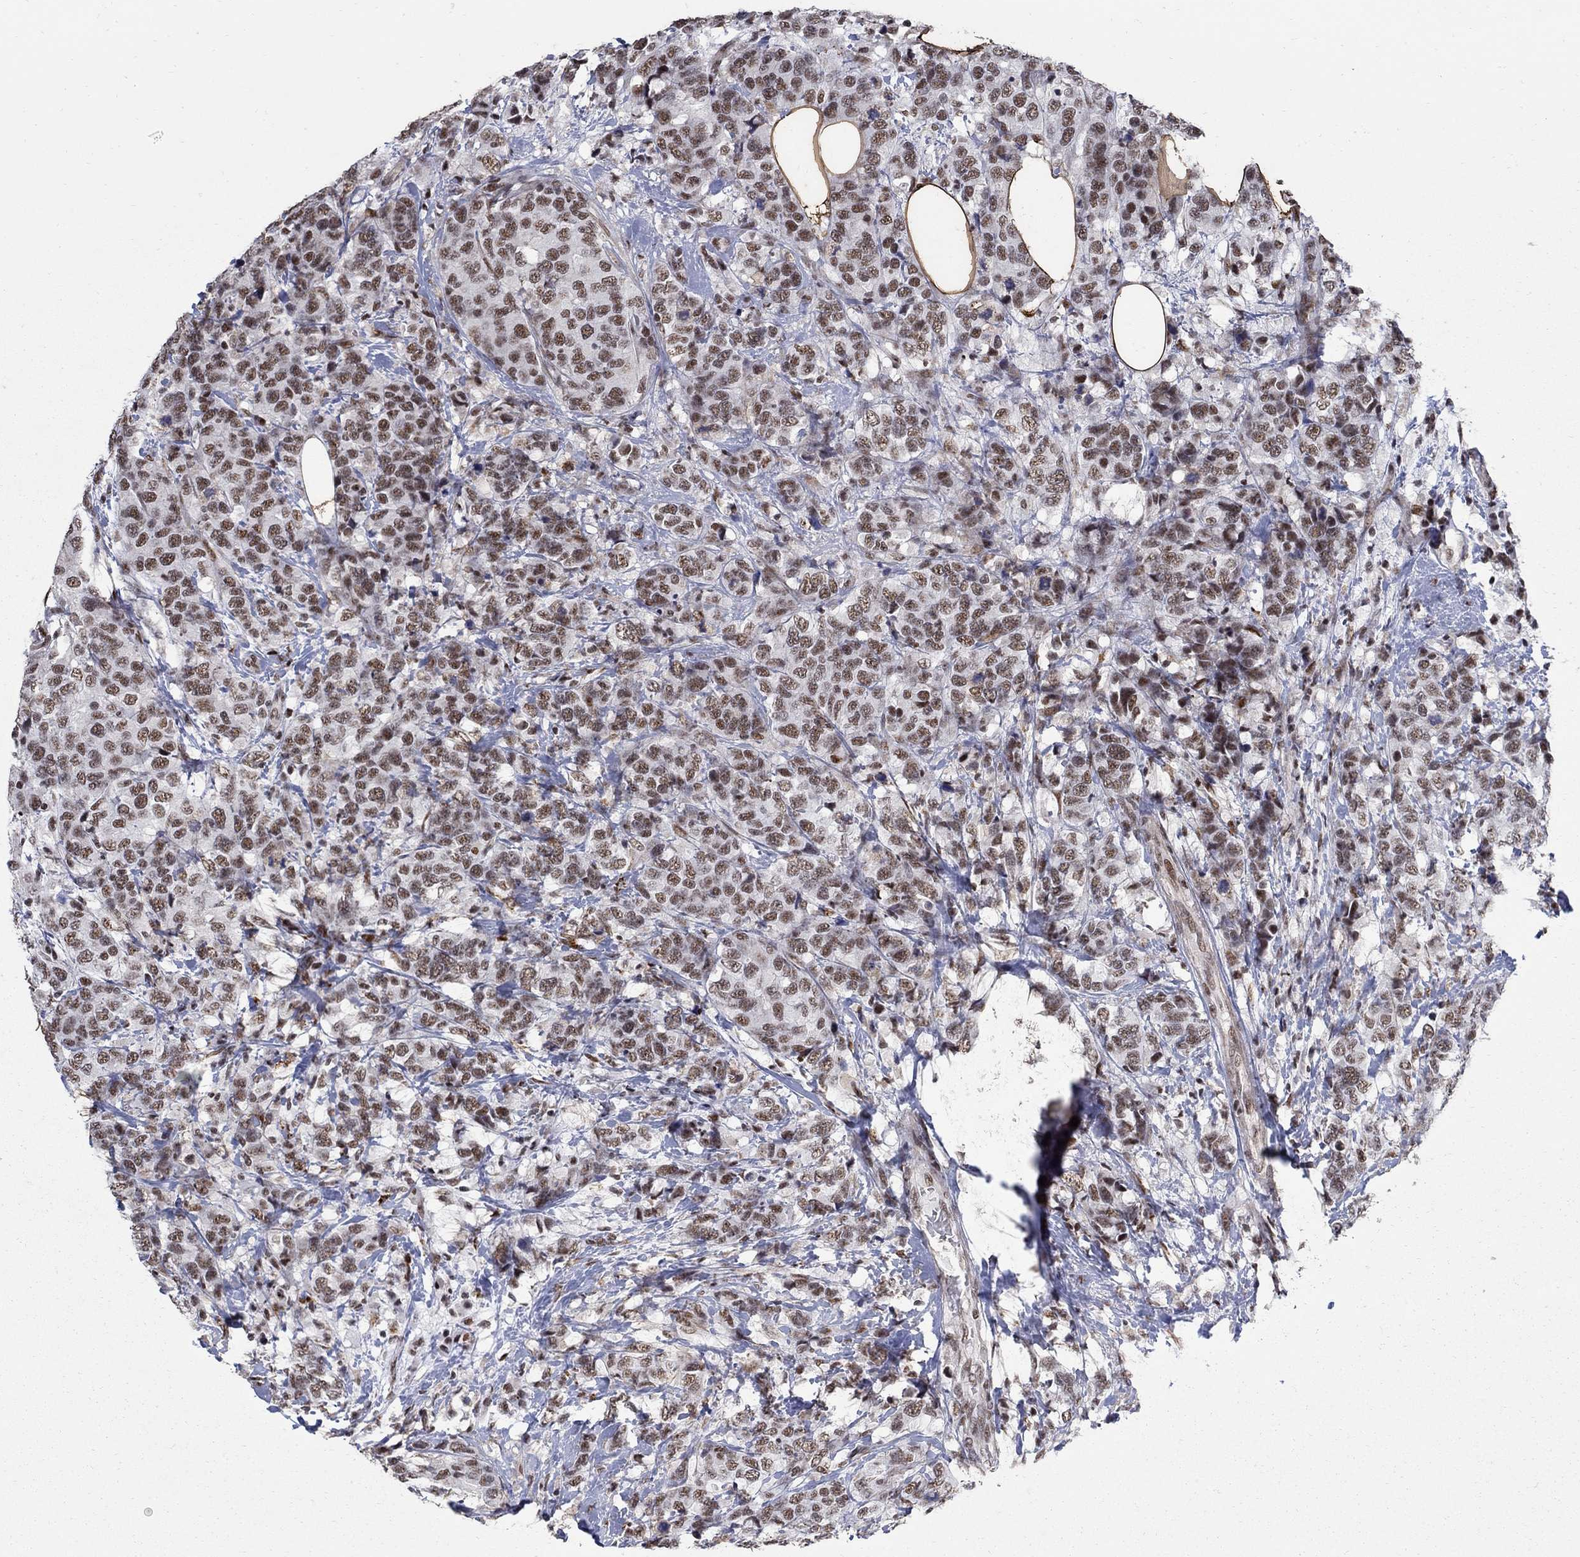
{"staining": {"intensity": "moderate", "quantity": ">75%", "location": "nuclear"}, "tissue": "breast cancer", "cell_type": "Tumor cells", "image_type": "cancer", "snomed": [{"axis": "morphology", "description": "Lobular carcinoma"}, {"axis": "topography", "description": "Breast"}], "caption": "Moderate nuclear expression is identified in approximately >75% of tumor cells in breast lobular carcinoma.", "gene": "PNISR", "patient": {"sex": "female", "age": 59}}